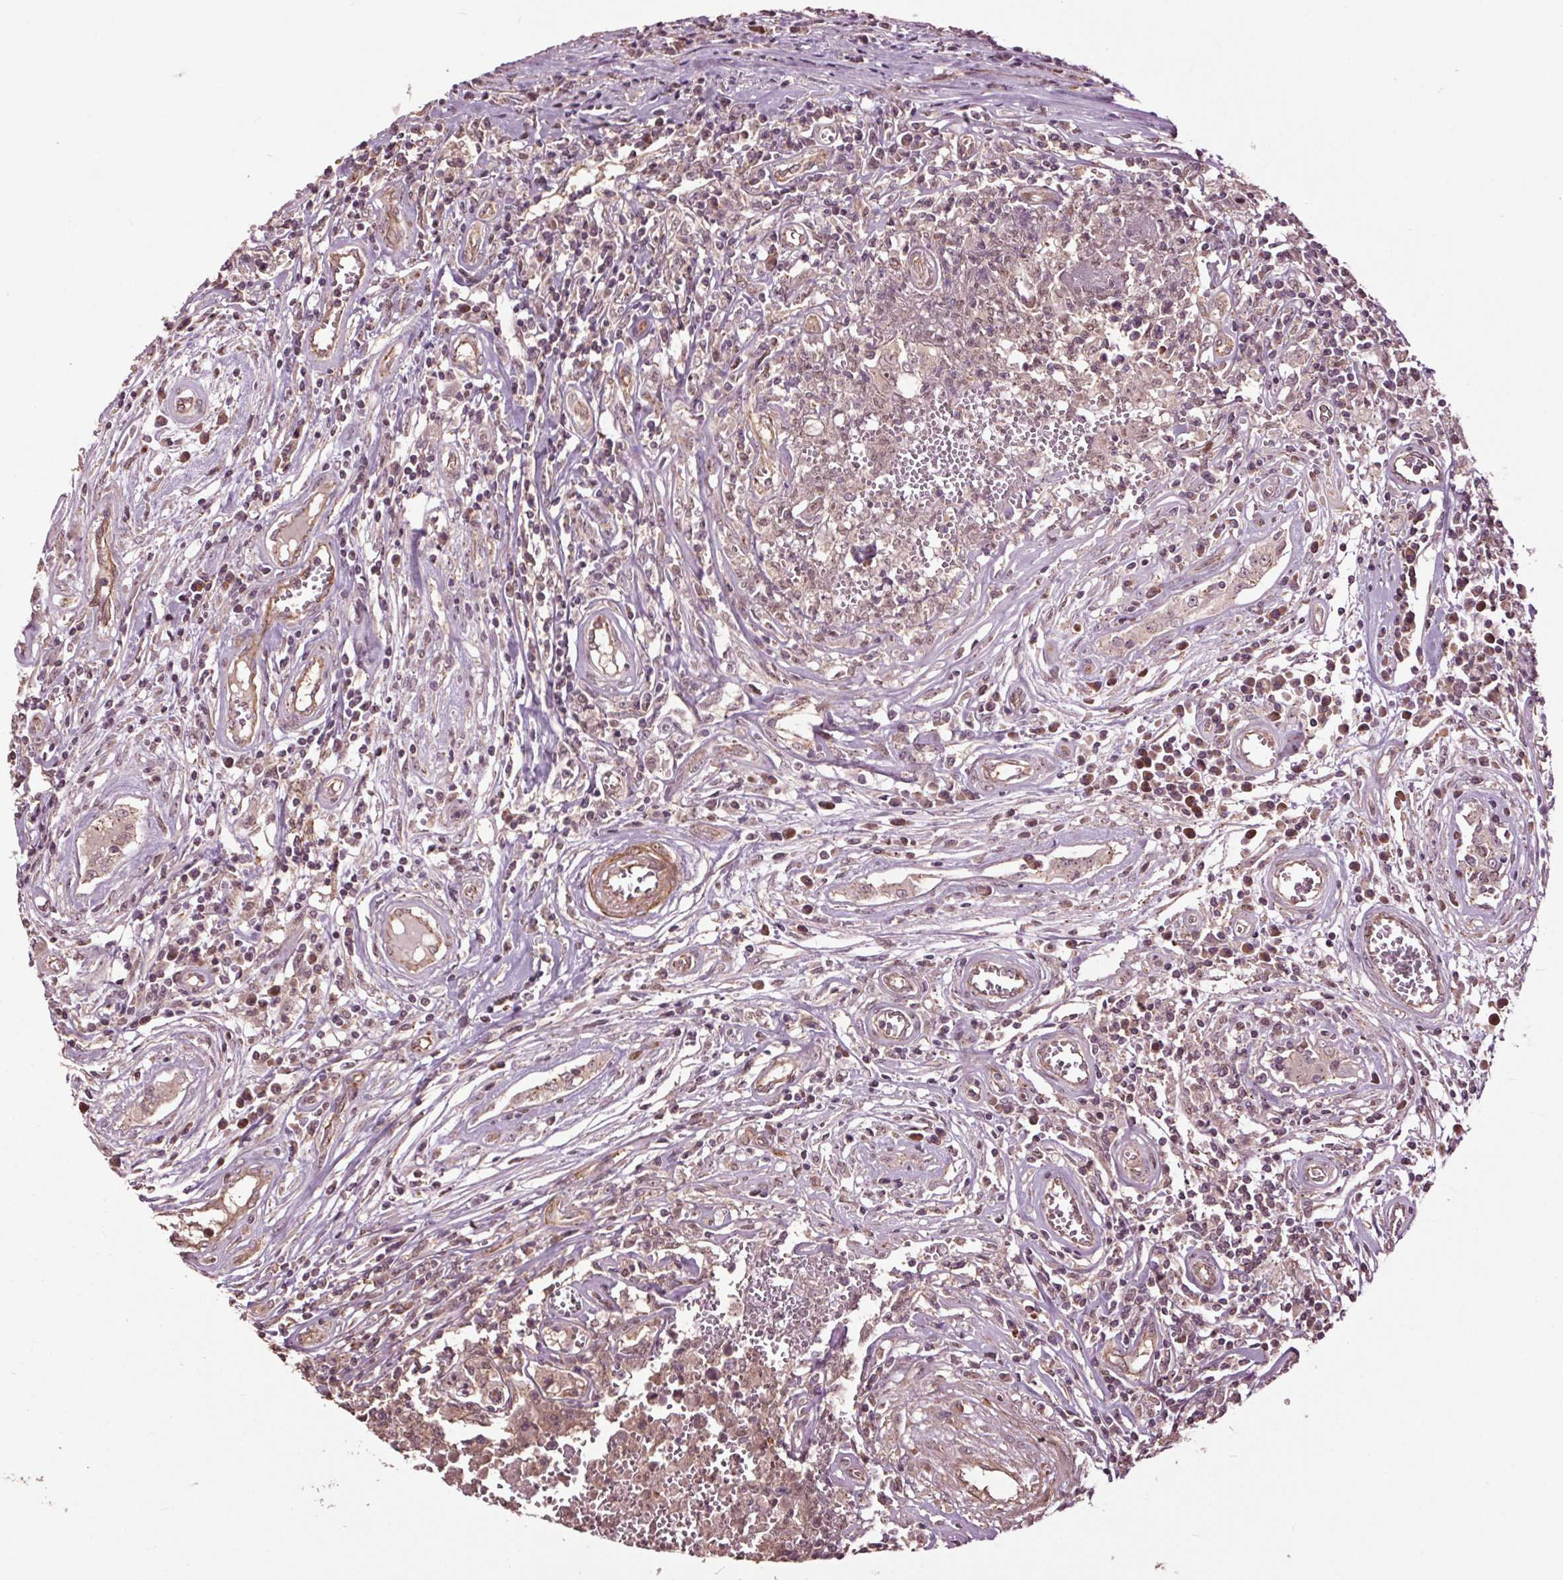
{"staining": {"intensity": "weak", "quantity": ">75%", "location": "cytoplasmic/membranous,nuclear"}, "tissue": "testis cancer", "cell_type": "Tumor cells", "image_type": "cancer", "snomed": [{"axis": "morphology", "description": "Carcinoma, Embryonal, NOS"}, {"axis": "topography", "description": "Testis"}], "caption": "Embryonal carcinoma (testis) was stained to show a protein in brown. There is low levels of weak cytoplasmic/membranous and nuclear staining in about >75% of tumor cells.", "gene": "CEP95", "patient": {"sex": "male", "age": 36}}